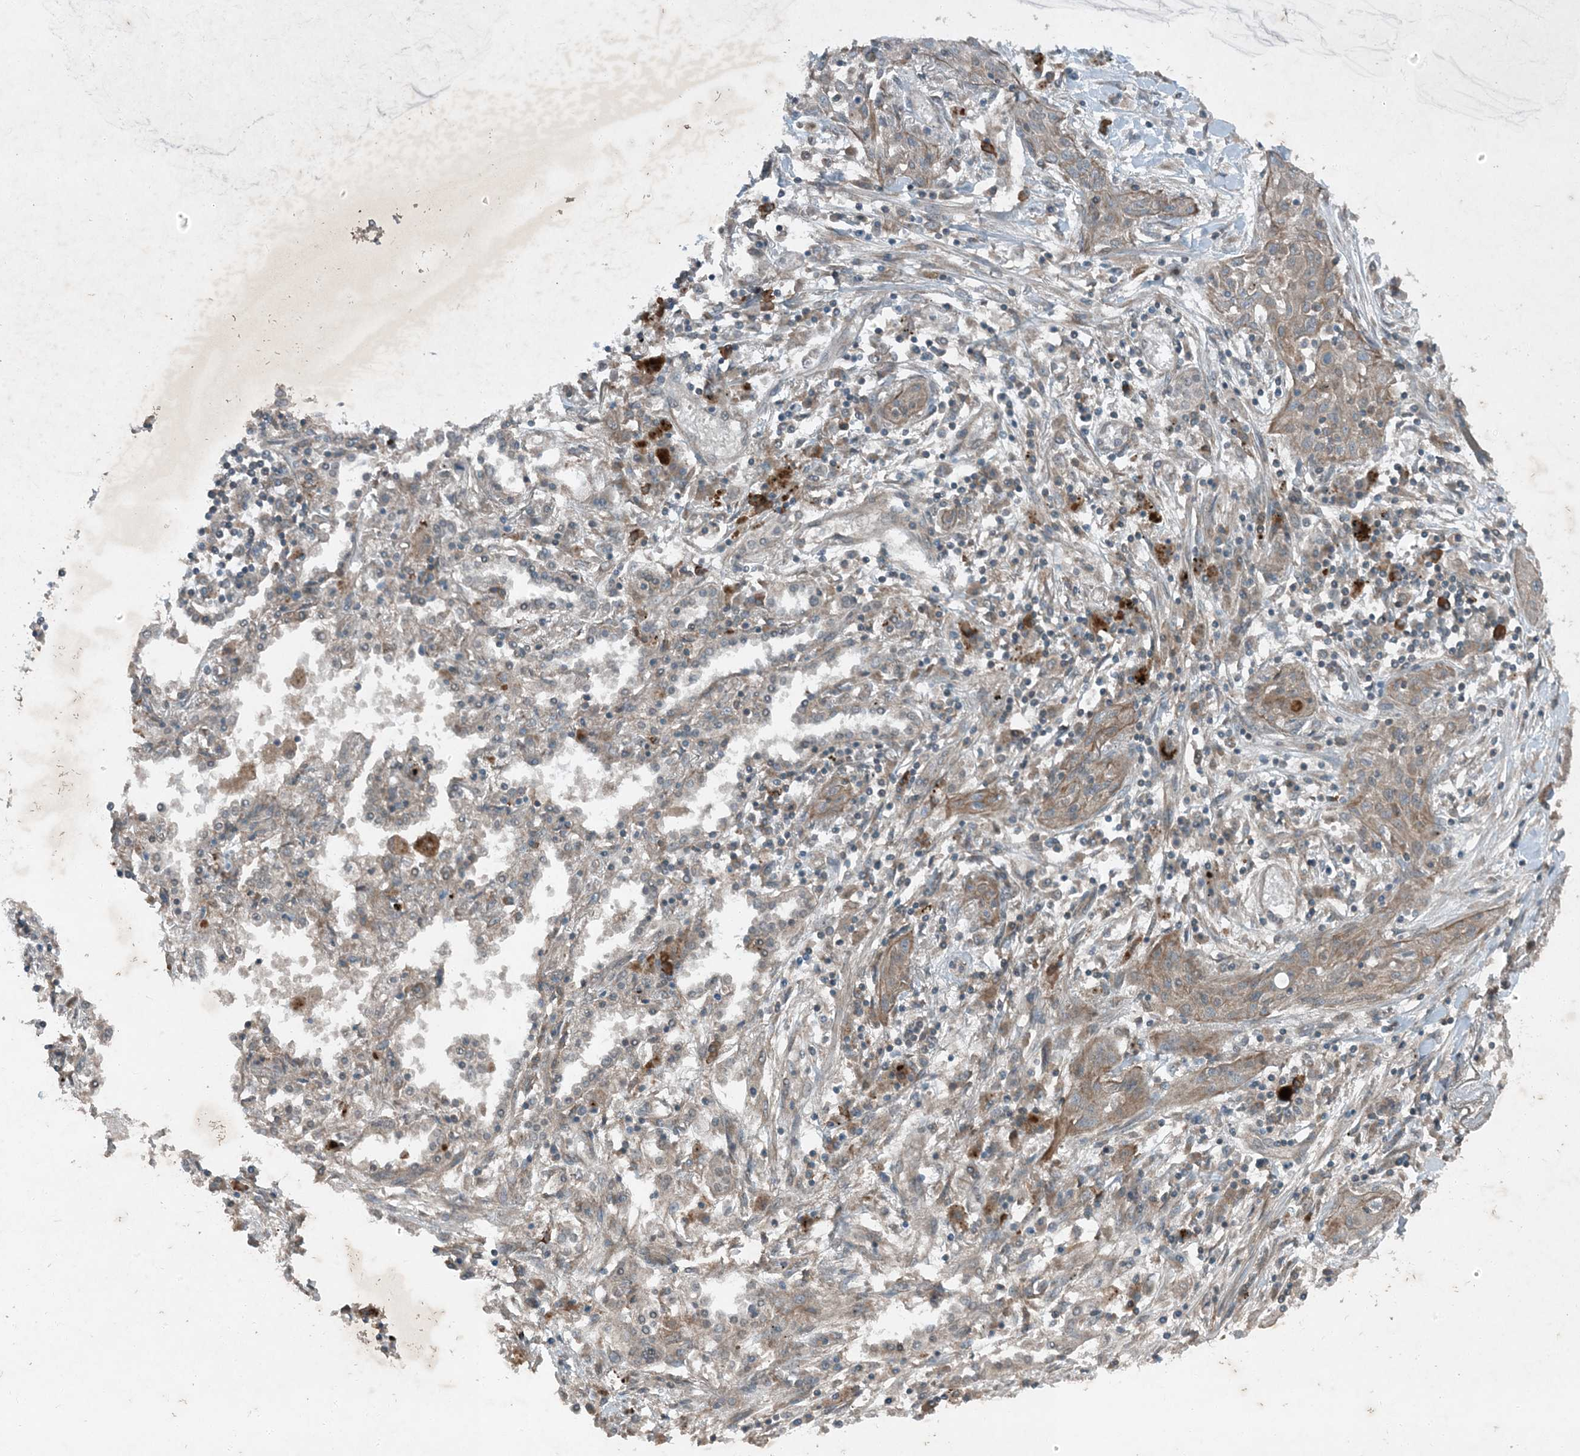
{"staining": {"intensity": "moderate", "quantity": "25%-75%", "location": "cytoplasmic/membranous"}, "tissue": "lung cancer", "cell_type": "Tumor cells", "image_type": "cancer", "snomed": [{"axis": "morphology", "description": "Squamous cell carcinoma, NOS"}, {"axis": "topography", "description": "Lung"}], "caption": "Brown immunohistochemical staining in human lung cancer exhibits moderate cytoplasmic/membranous staining in about 25%-75% of tumor cells.", "gene": "MDN1", "patient": {"sex": "female", "age": 47}}